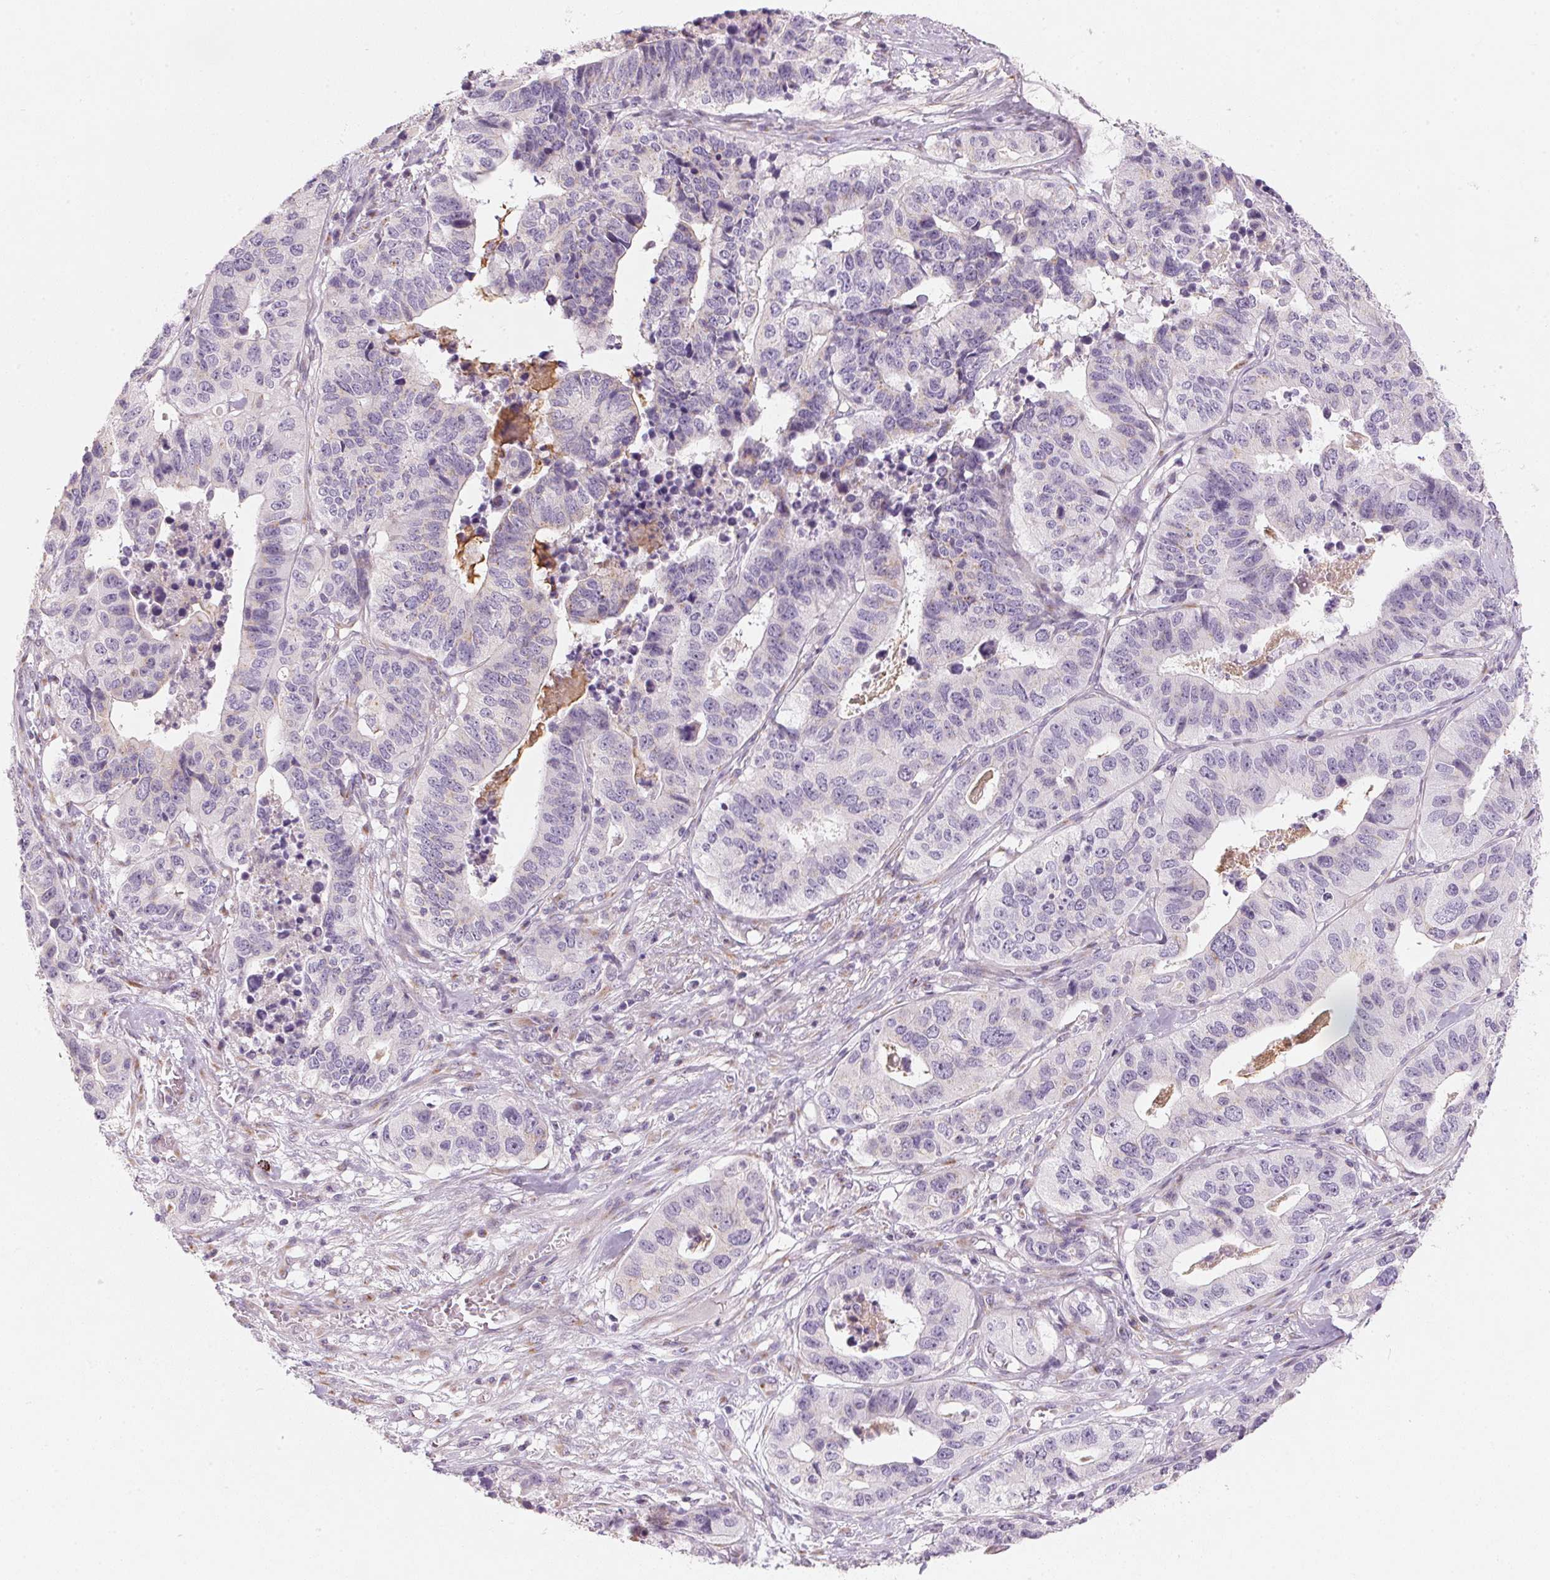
{"staining": {"intensity": "moderate", "quantity": "25%-75%", "location": "cytoplasmic/membranous"}, "tissue": "stomach cancer", "cell_type": "Tumor cells", "image_type": "cancer", "snomed": [{"axis": "morphology", "description": "Adenocarcinoma, NOS"}, {"axis": "topography", "description": "Stomach, upper"}], "caption": "The histopathology image reveals a brown stain indicating the presence of a protein in the cytoplasmic/membranous of tumor cells in stomach cancer (adenocarcinoma).", "gene": "DRAM2", "patient": {"sex": "female", "age": 67}}